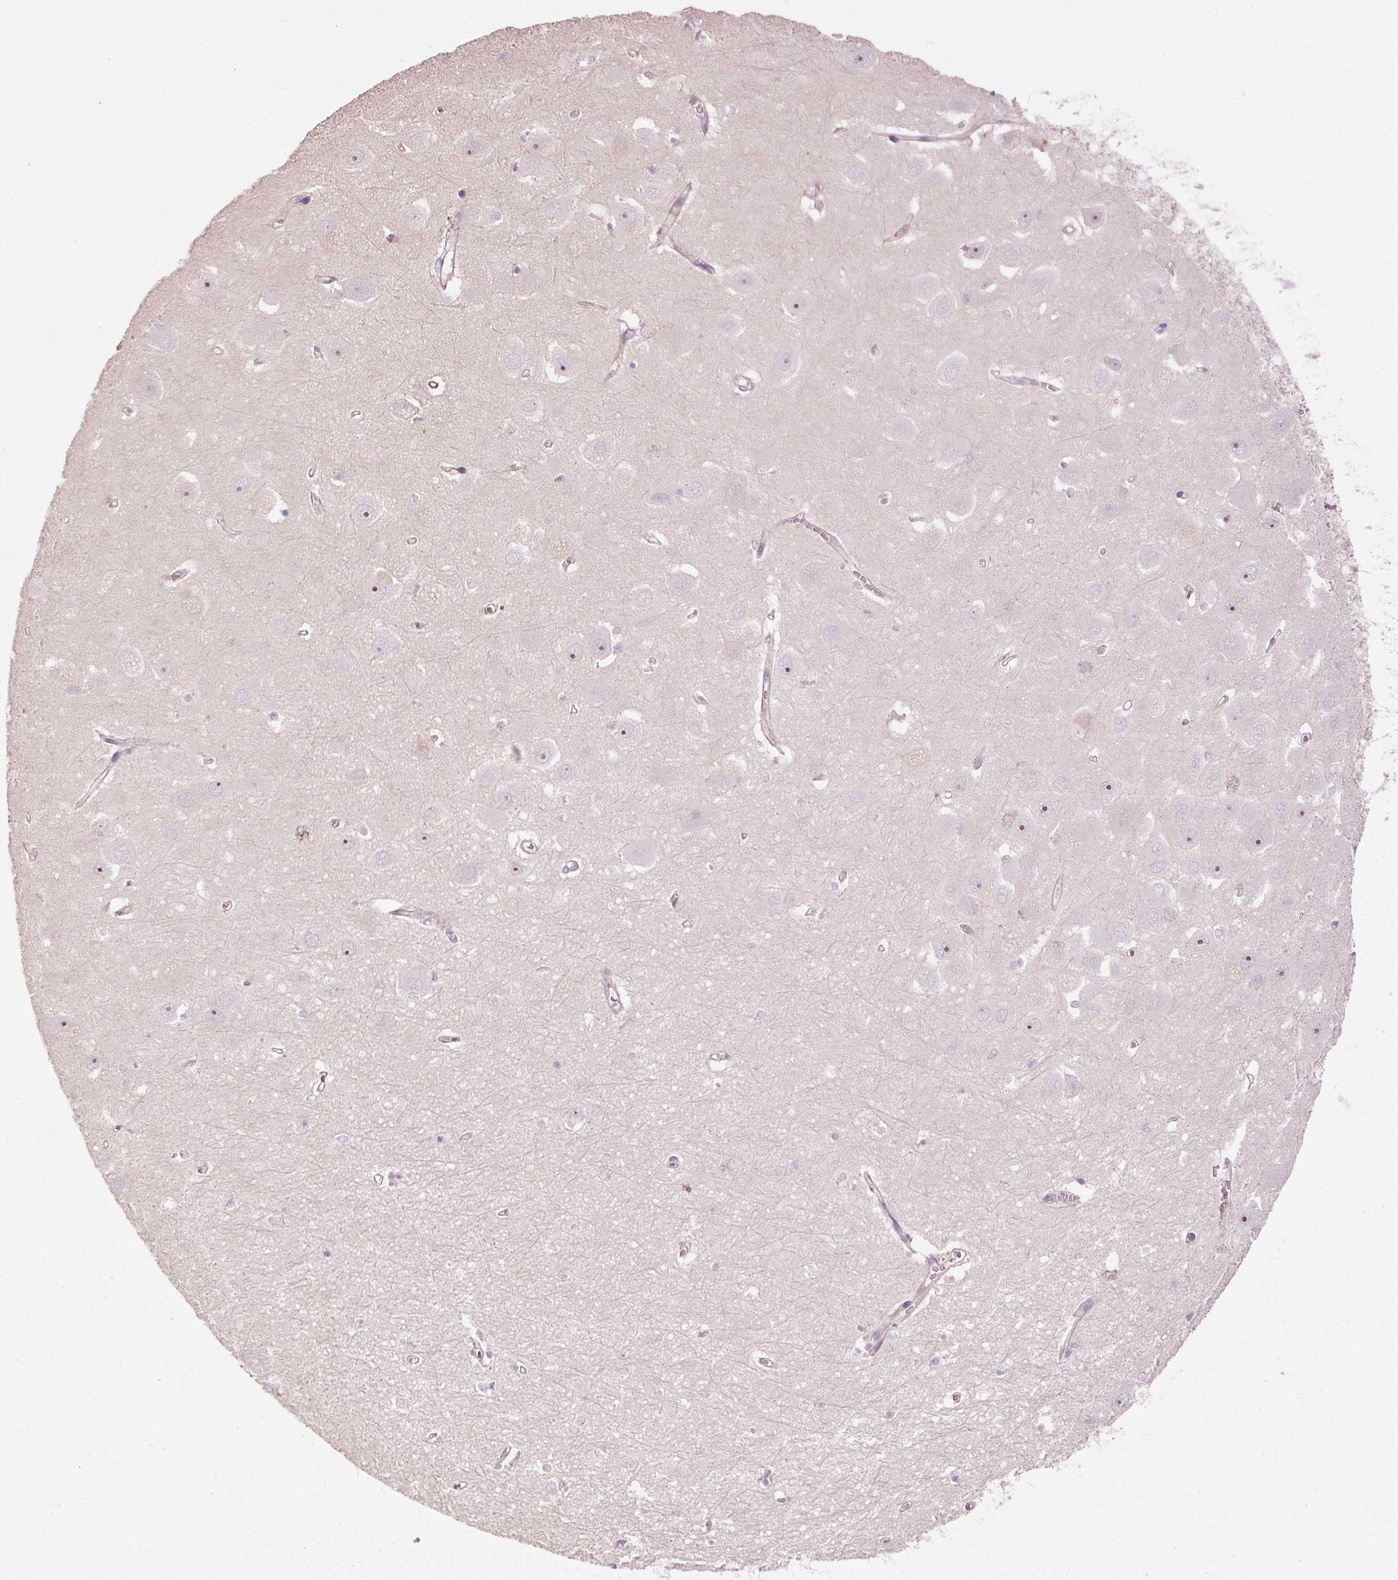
{"staining": {"intensity": "negative", "quantity": "none", "location": "none"}, "tissue": "hippocampus", "cell_type": "Glial cells", "image_type": "normal", "snomed": [{"axis": "morphology", "description": "Normal tissue, NOS"}, {"axis": "topography", "description": "Hippocampus"}], "caption": "Micrograph shows no significant protein staining in glial cells of unremarkable hippocampus.", "gene": "SIPA1", "patient": {"sex": "female", "age": 64}}